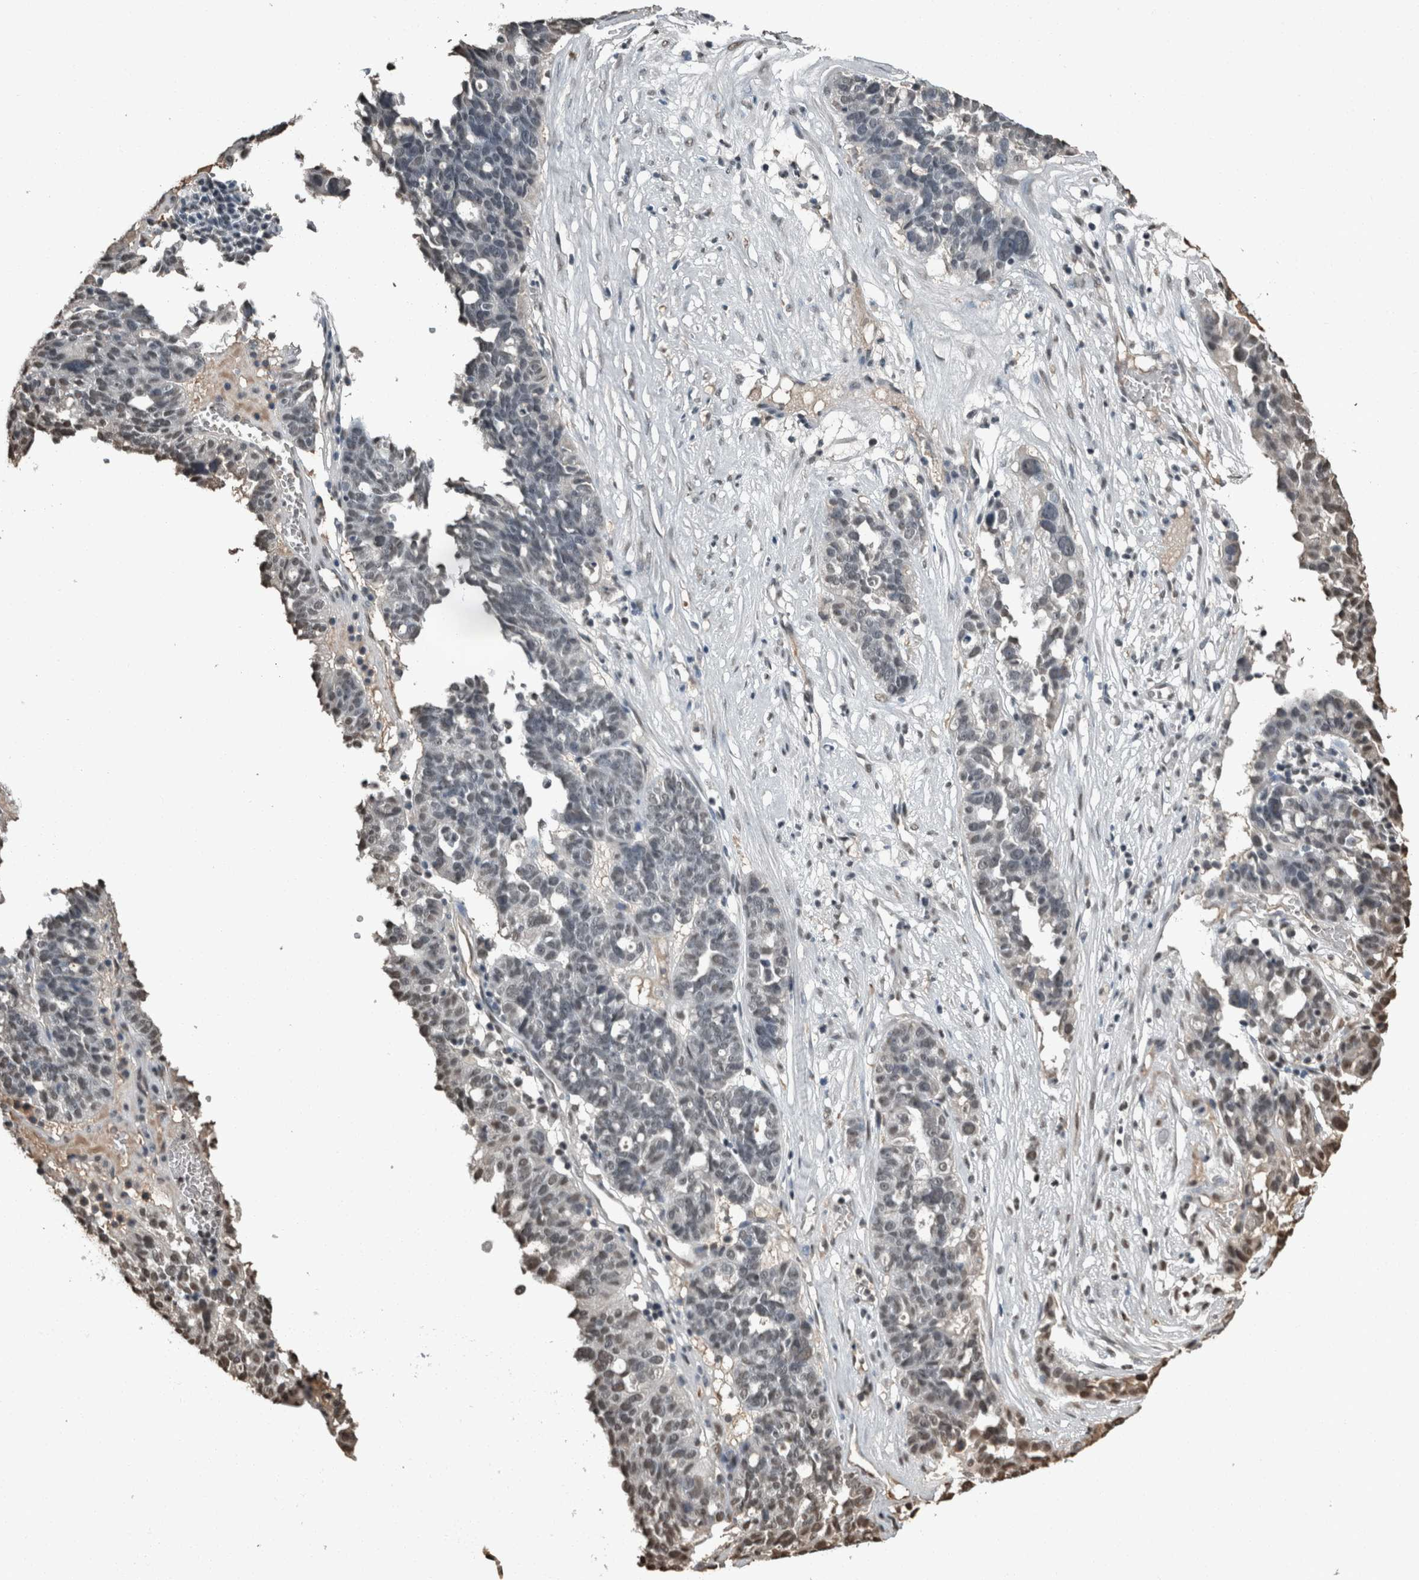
{"staining": {"intensity": "weak", "quantity": "<25%", "location": "nuclear"}, "tissue": "ovarian cancer", "cell_type": "Tumor cells", "image_type": "cancer", "snomed": [{"axis": "morphology", "description": "Cystadenocarcinoma, serous, NOS"}, {"axis": "topography", "description": "Ovary"}], "caption": "High magnification brightfield microscopy of ovarian cancer (serous cystadenocarcinoma) stained with DAB (3,3'-diaminobenzidine) (brown) and counterstained with hematoxylin (blue): tumor cells show no significant expression.", "gene": "TGS1", "patient": {"sex": "female", "age": 59}}